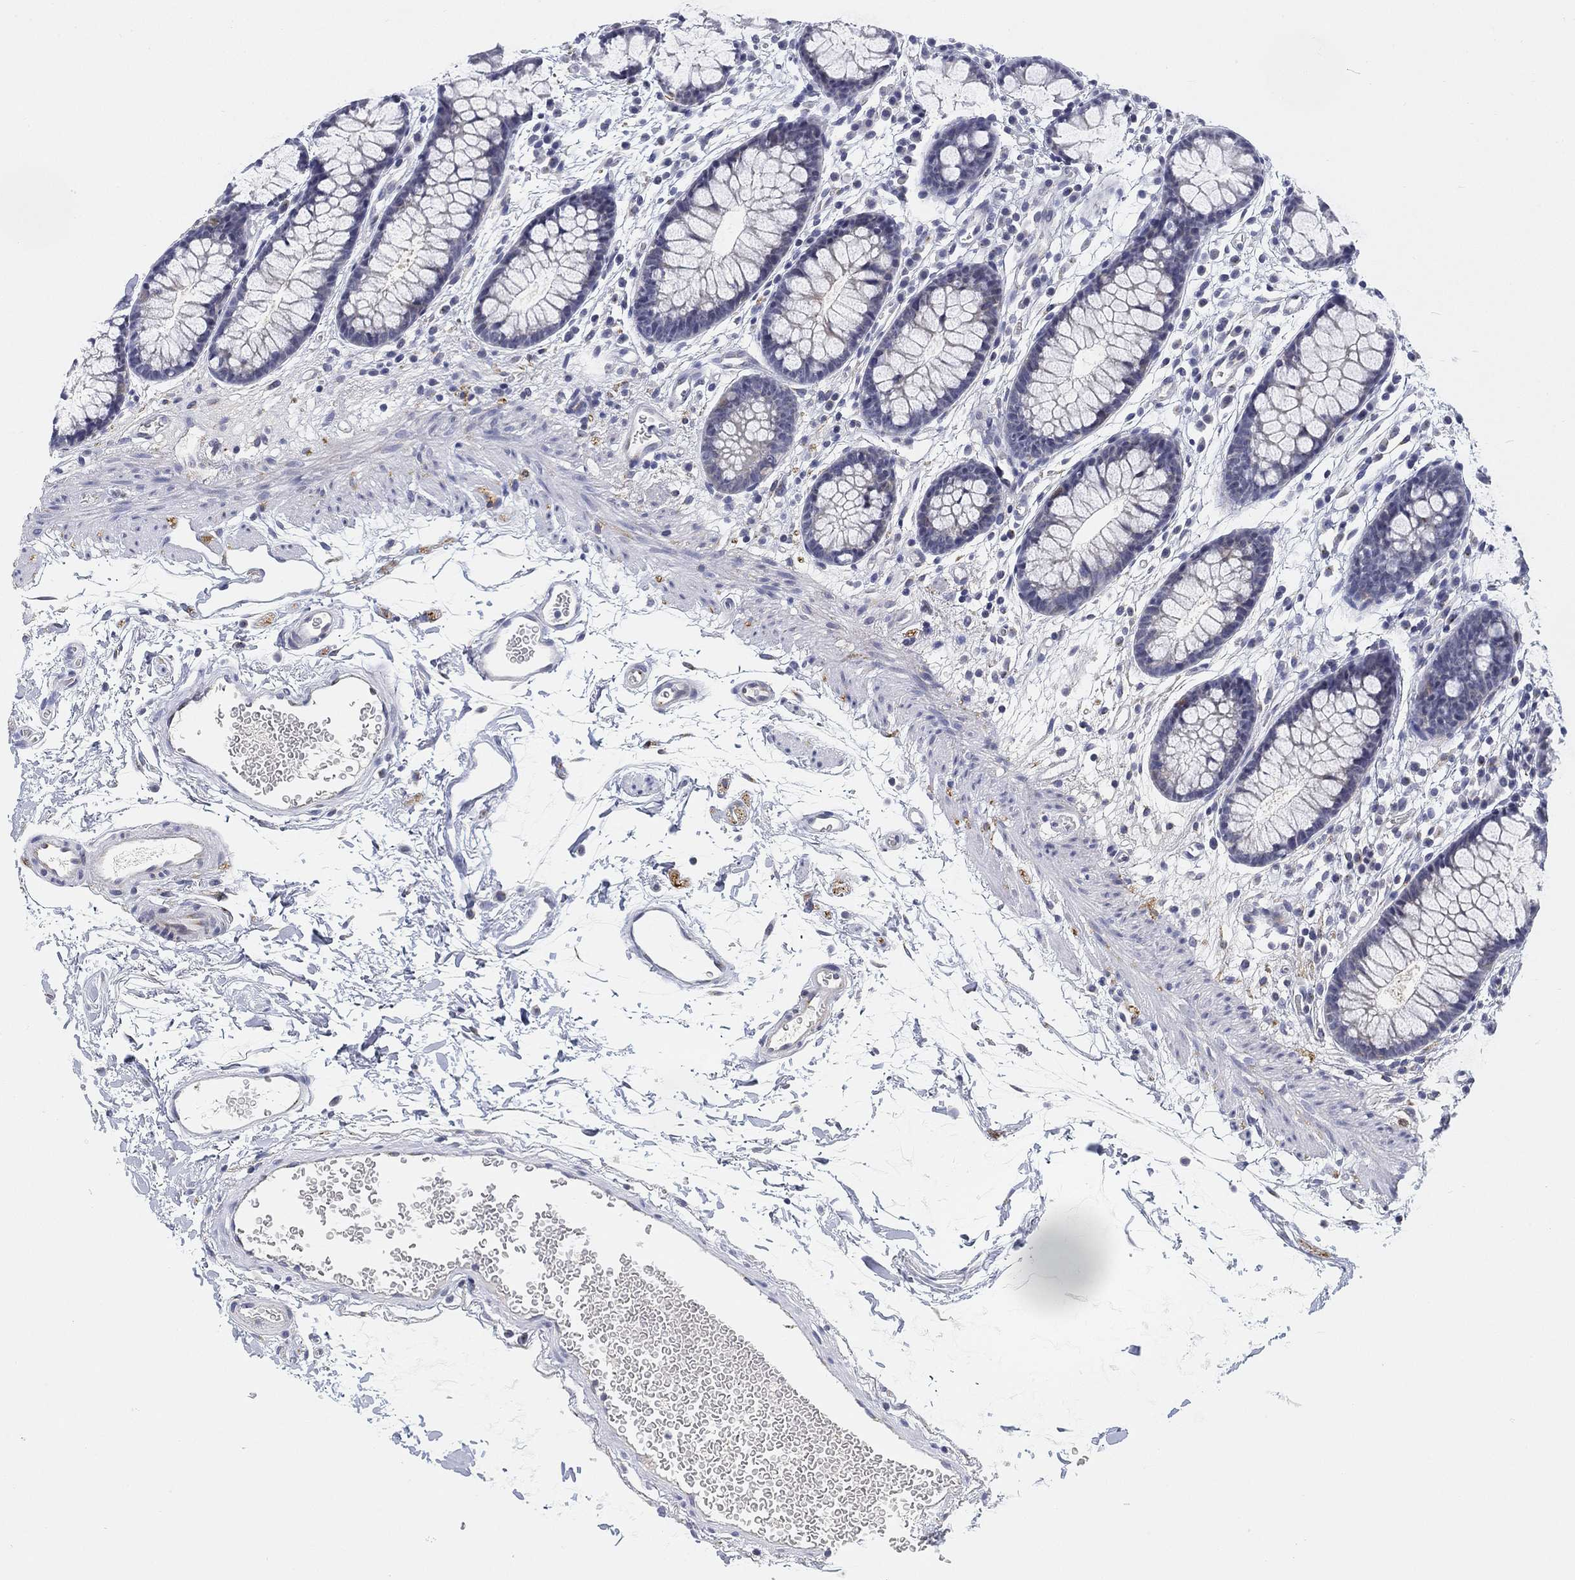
{"staining": {"intensity": "negative", "quantity": "none", "location": "none"}, "tissue": "colon", "cell_type": "Endothelial cells", "image_type": "normal", "snomed": [{"axis": "morphology", "description": "Normal tissue, NOS"}, {"axis": "topography", "description": "Colon"}], "caption": "IHC micrograph of benign colon: human colon stained with DAB exhibits no significant protein staining in endothelial cells. The staining was performed using DAB (3,3'-diaminobenzidine) to visualize the protein expression in brown, while the nuclei were stained in blue with hematoxylin (Magnification: 20x).", "gene": "SLC2A5", "patient": {"sex": "male", "age": 76}}